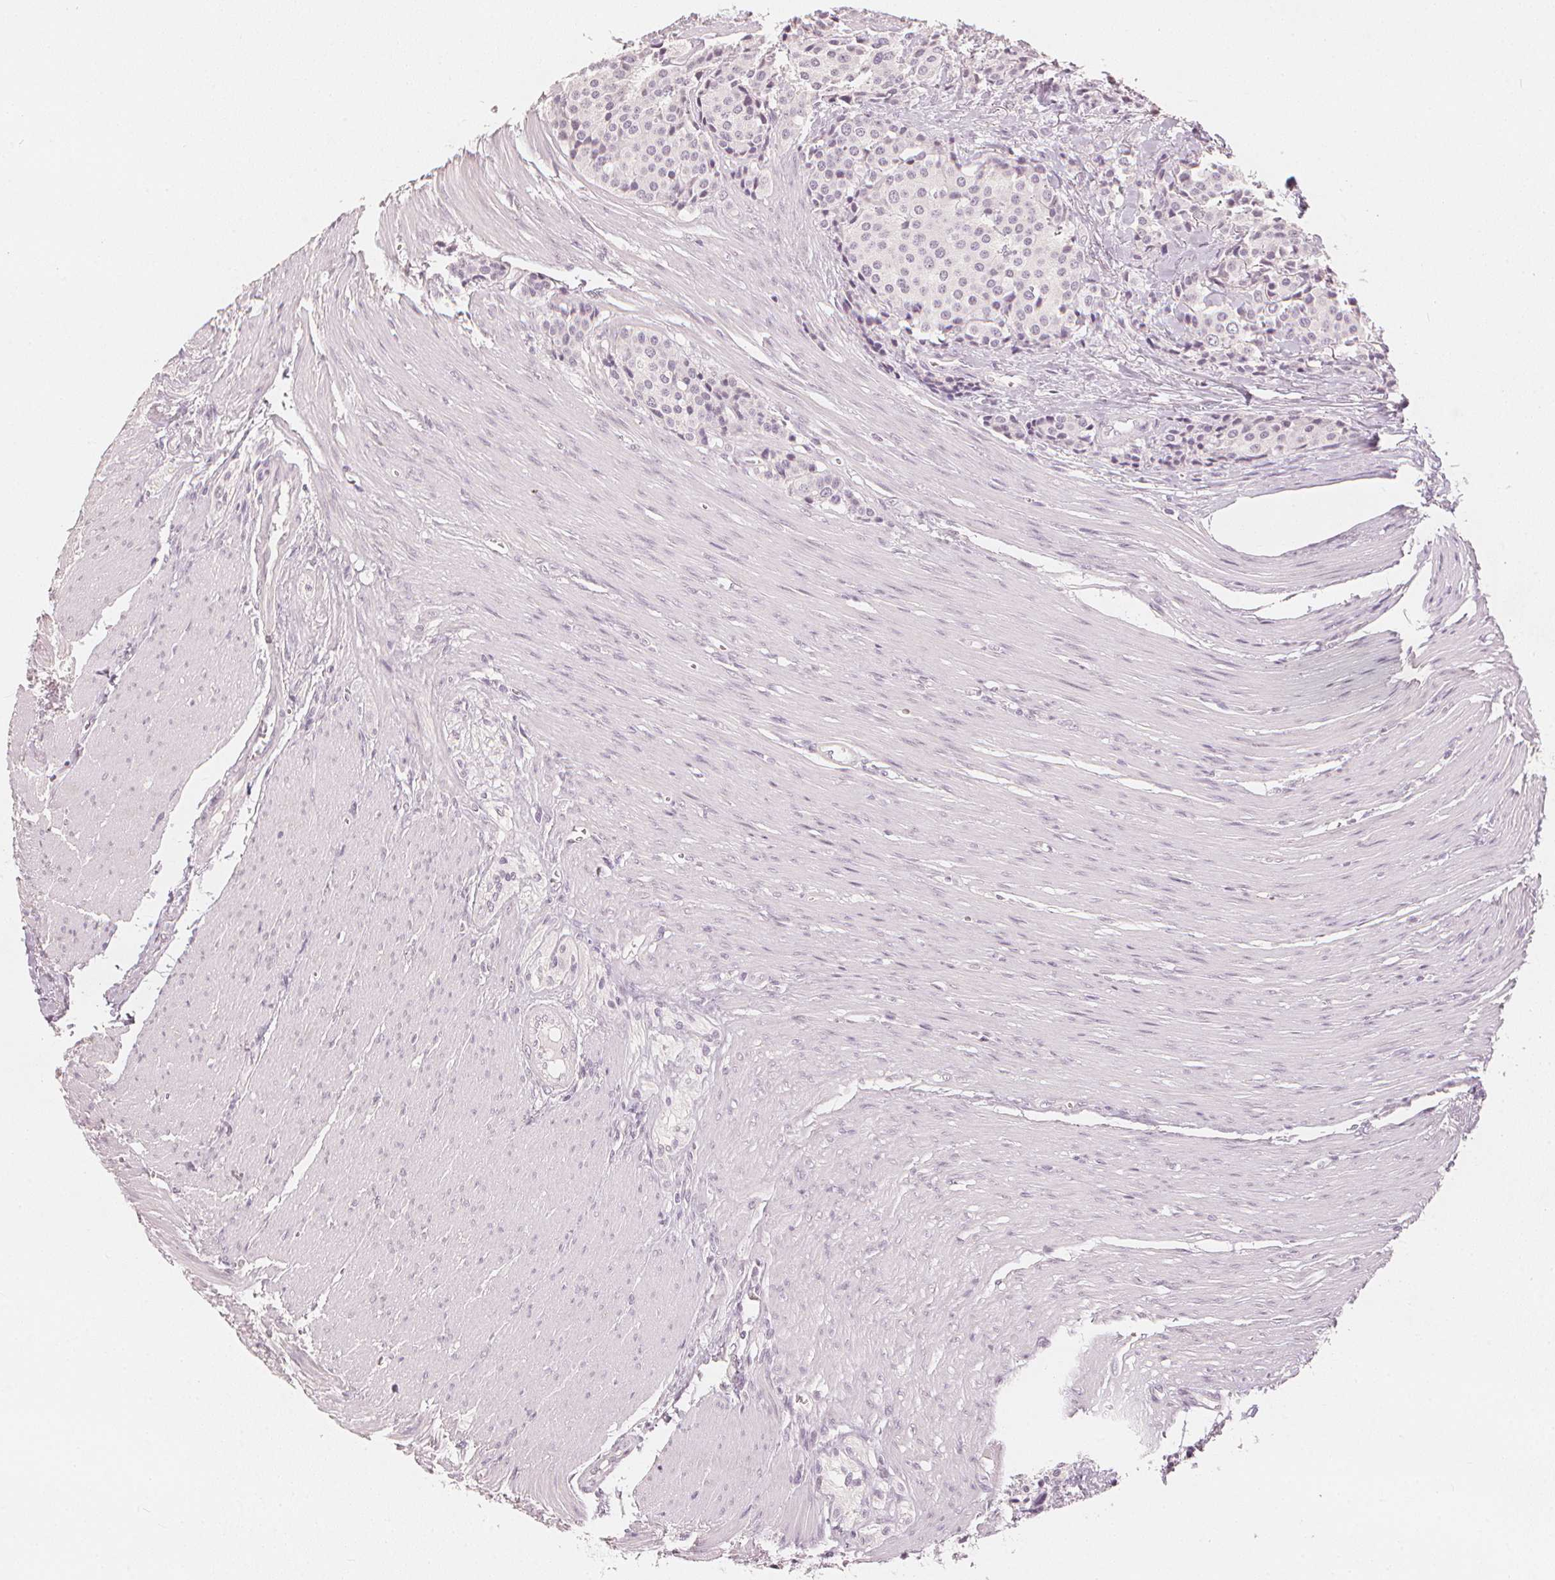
{"staining": {"intensity": "negative", "quantity": "none", "location": "none"}, "tissue": "carcinoid", "cell_type": "Tumor cells", "image_type": "cancer", "snomed": [{"axis": "morphology", "description": "Carcinoid, malignant, NOS"}, {"axis": "topography", "description": "Small intestine"}], "caption": "High magnification brightfield microscopy of carcinoid stained with DAB (3,3'-diaminobenzidine) (brown) and counterstained with hematoxylin (blue): tumor cells show no significant positivity.", "gene": "CALB1", "patient": {"sex": "male", "age": 73}}